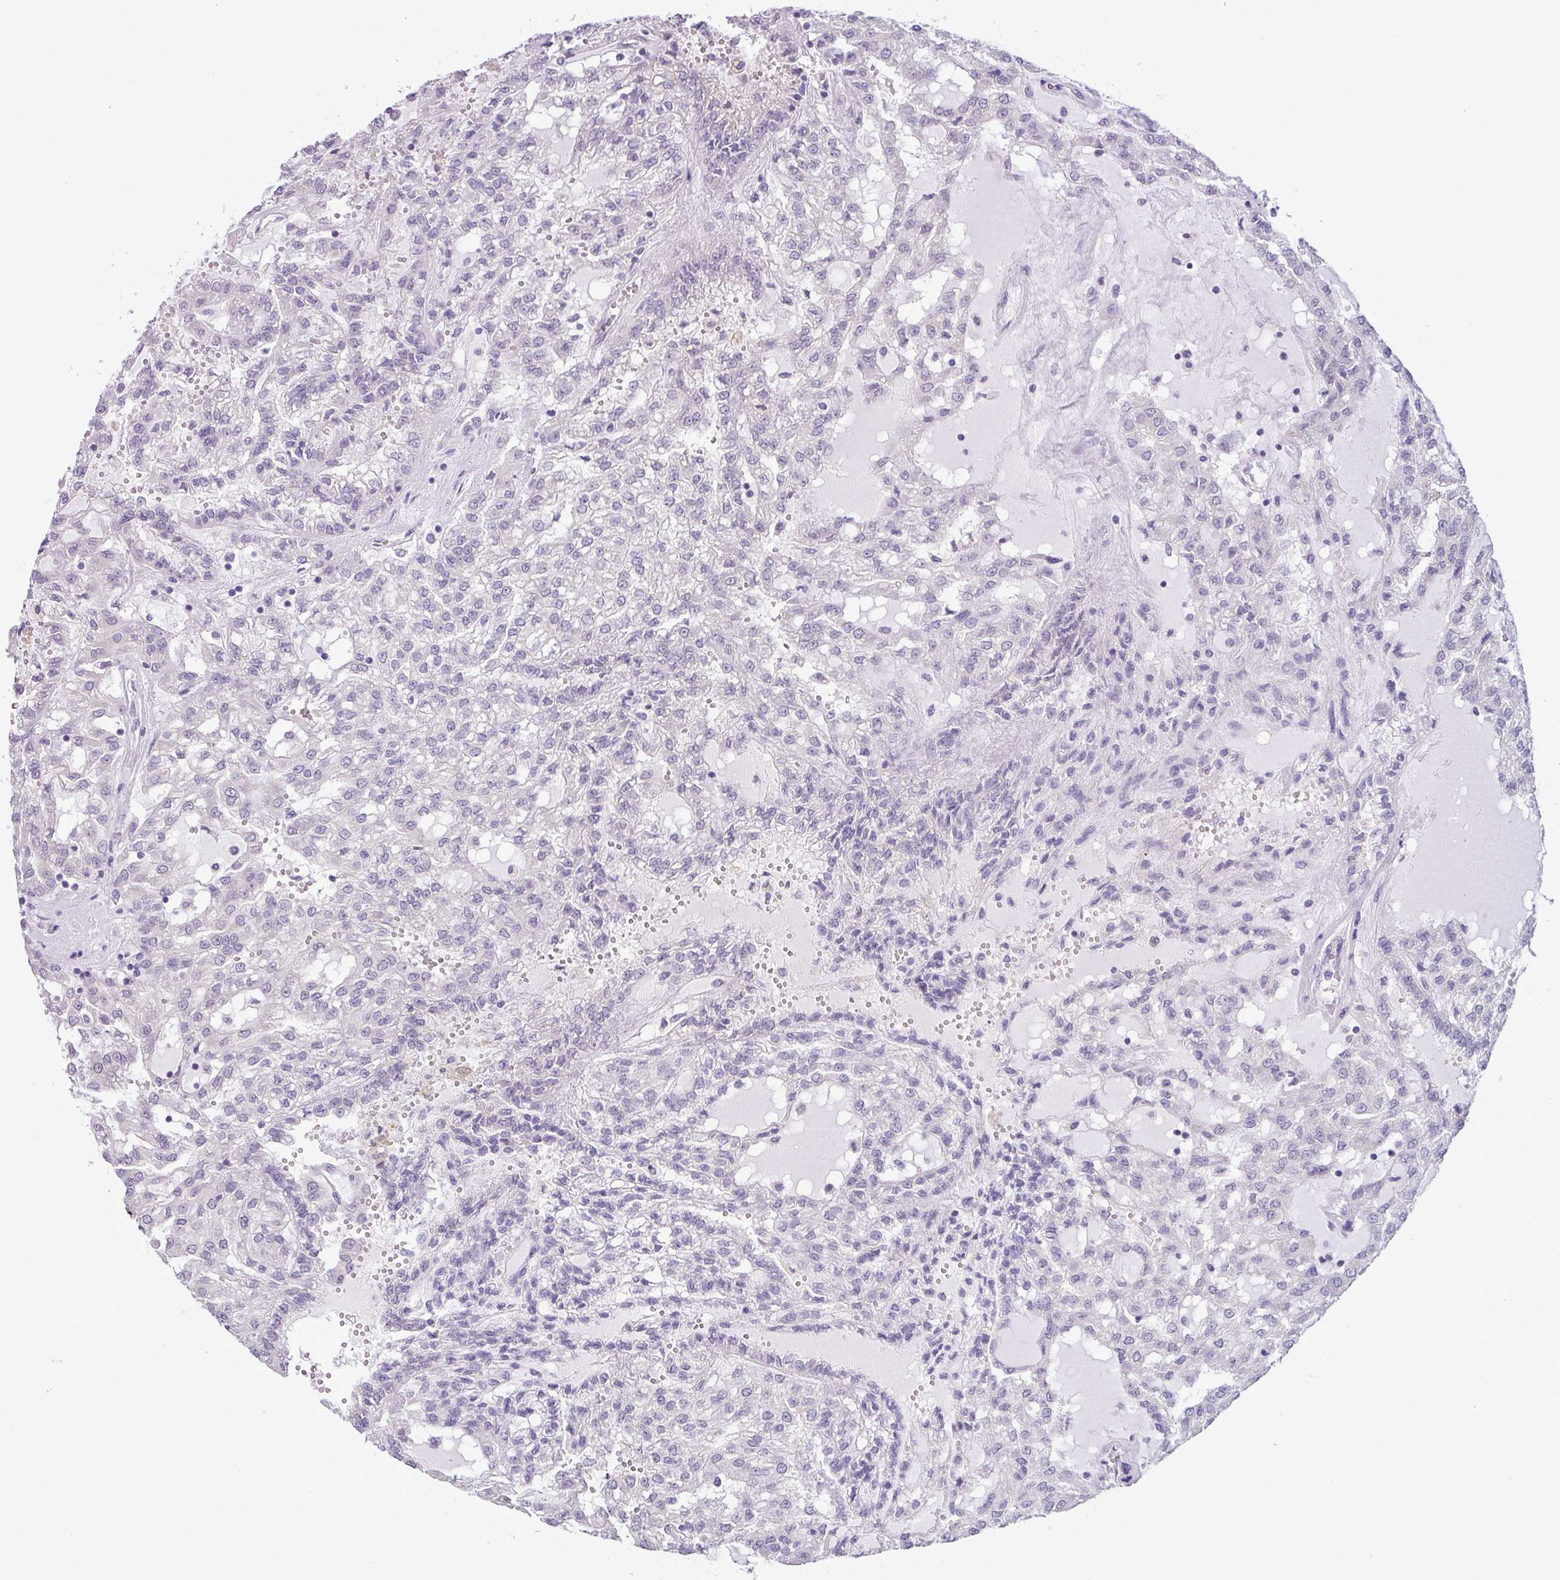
{"staining": {"intensity": "negative", "quantity": "none", "location": "none"}, "tissue": "renal cancer", "cell_type": "Tumor cells", "image_type": "cancer", "snomed": [{"axis": "morphology", "description": "Adenocarcinoma, NOS"}, {"axis": "topography", "description": "Kidney"}], "caption": "IHC histopathology image of human renal adenocarcinoma stained for a protein (brown), which displays no staining in tumor cells.", "gene": "C20orf27", "patient": {"sex": "male", "age": 63}}